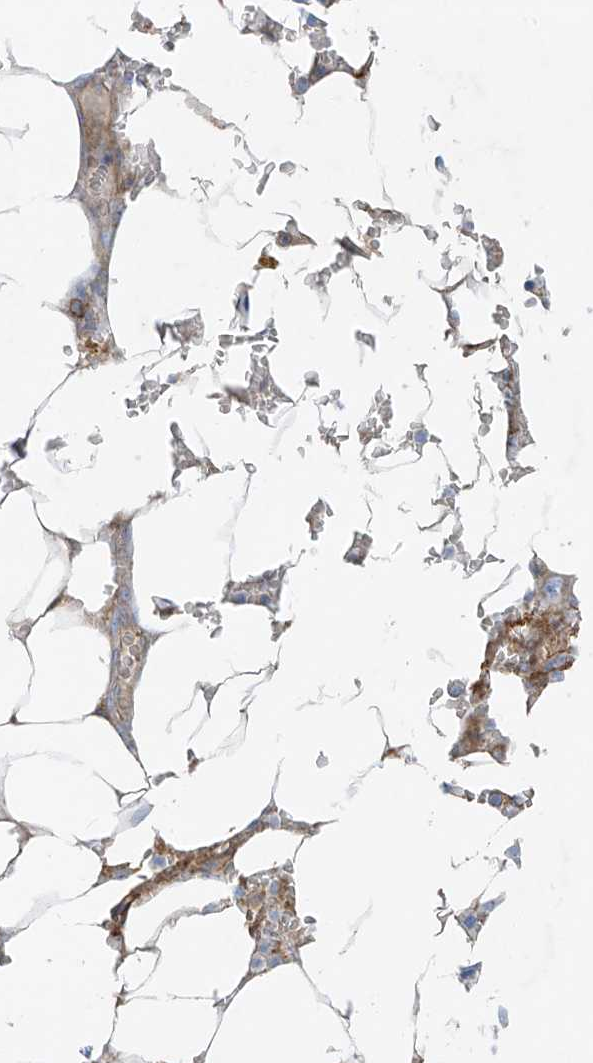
{"staining": {"intensity": "negative", "quantity": "none", "location": "none"}, "tissue": "bone marrow", "cell_type": "Hematopoietic cells", "image_type": "normal", "snomed": [{"axis": "morphology", "description": "Normal tissue, NOS"}, {"axis": "topography", "description": "Bone marrow"}], "caption": "Human bone marrow stained for a protein using IHC reveals no staining in hematopoietic cells.", "gene": "VAMP5", "patient": {"sex": "male", "age": 70}}